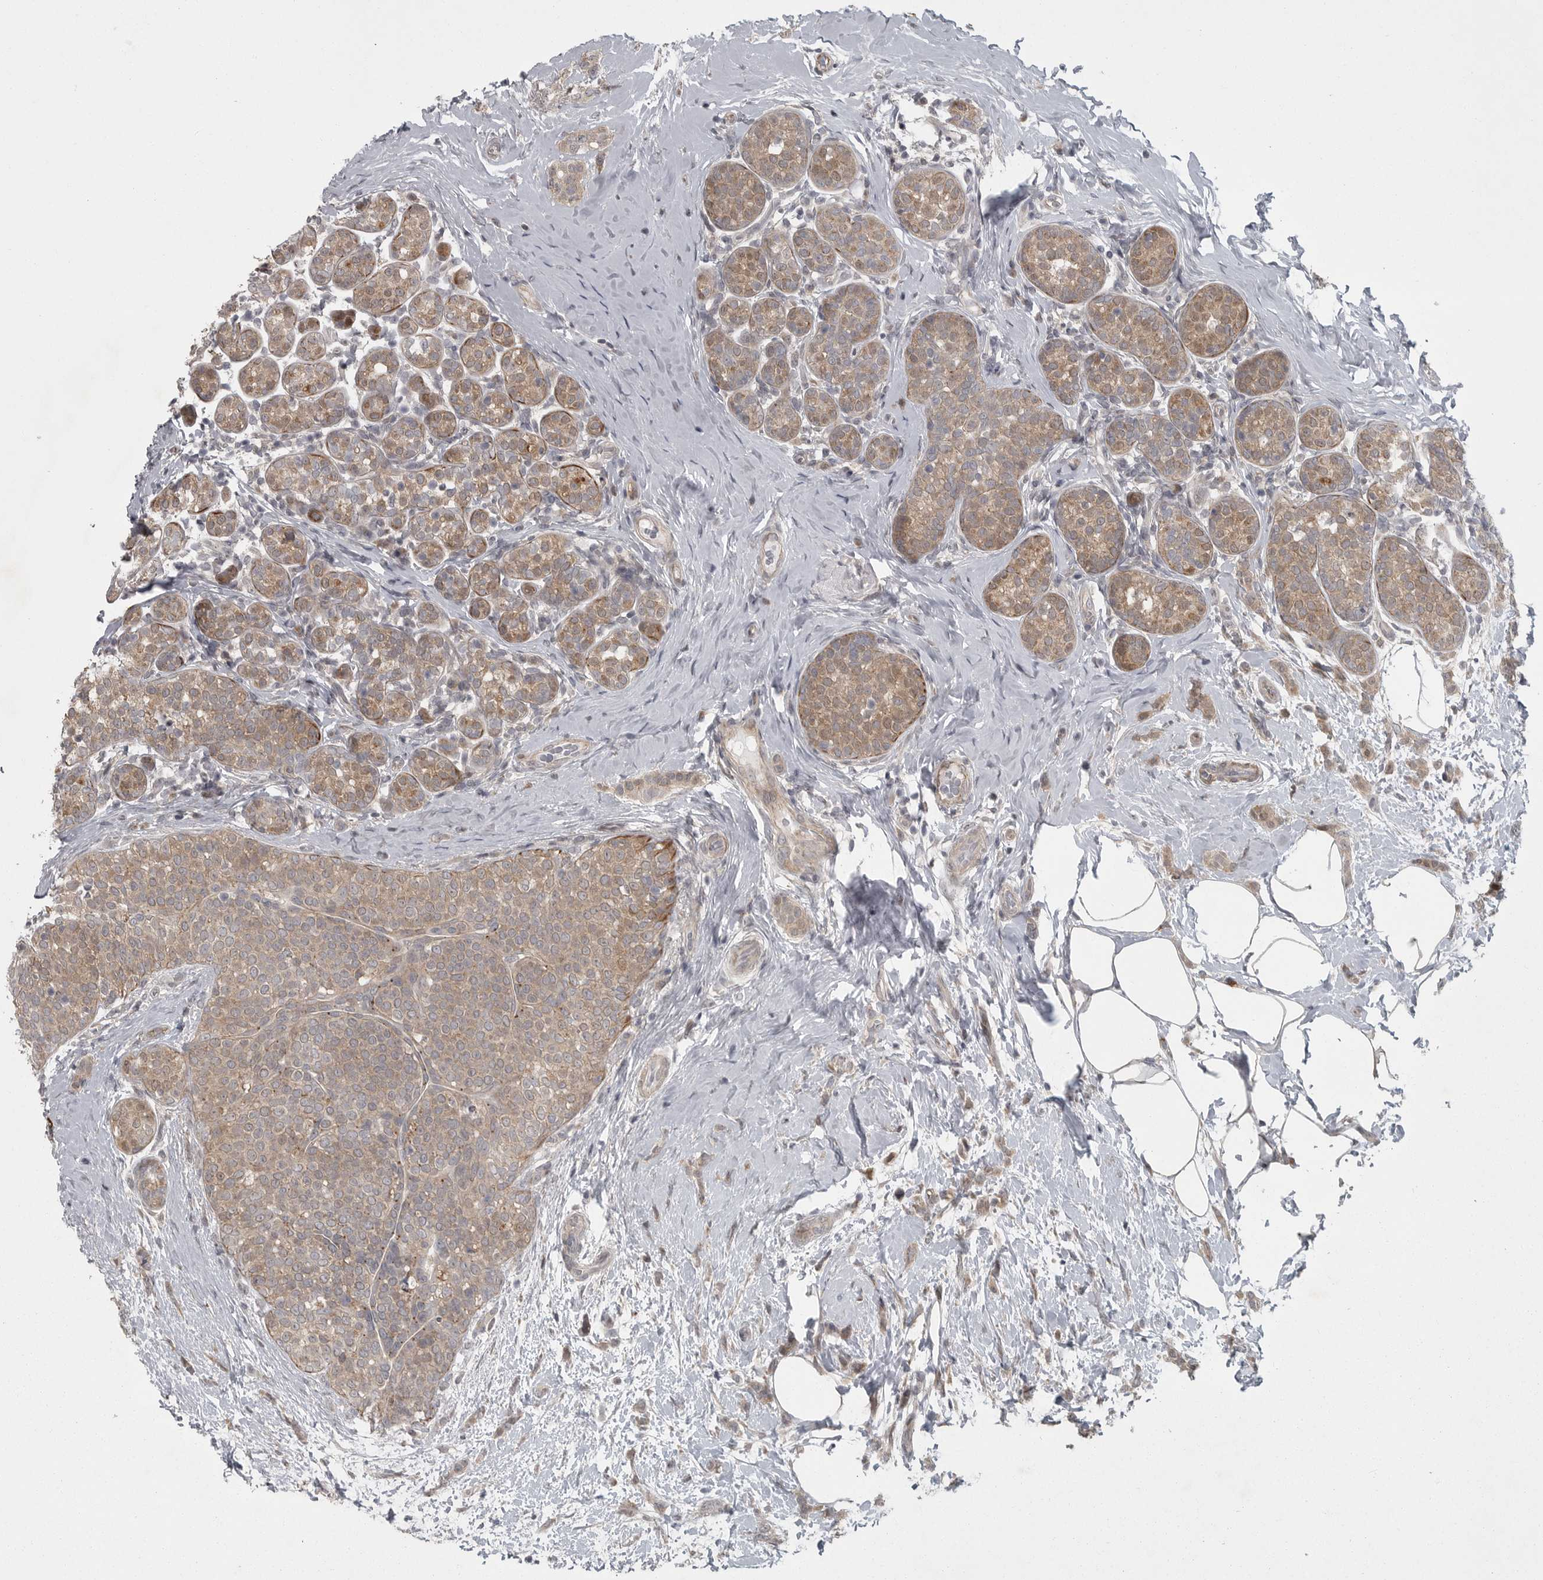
{"staining": {"intensity": "weak", "quantity": ">75%", "location": "cytoplasmic/membranous"}, "tissue": "breast cancer", "cell_type": "Tumor cells", "image_type": "cancer", "snomed": [{"axis": "morphology", "description": "Lobular carcinoma, in situ"}, {"axis": "morphology", "description": "Lobular carcinoma"}, {"axis": "topography", "description": "Breast"}], "caption": "Tumor cells display low levels of weak cytoplasmic/membranous expression in about >75% of cells in breast cancer (lobular carcinoma in situ).", "gene": "PPP1R9A", "patient": {"sex": "female", "age": 41}}